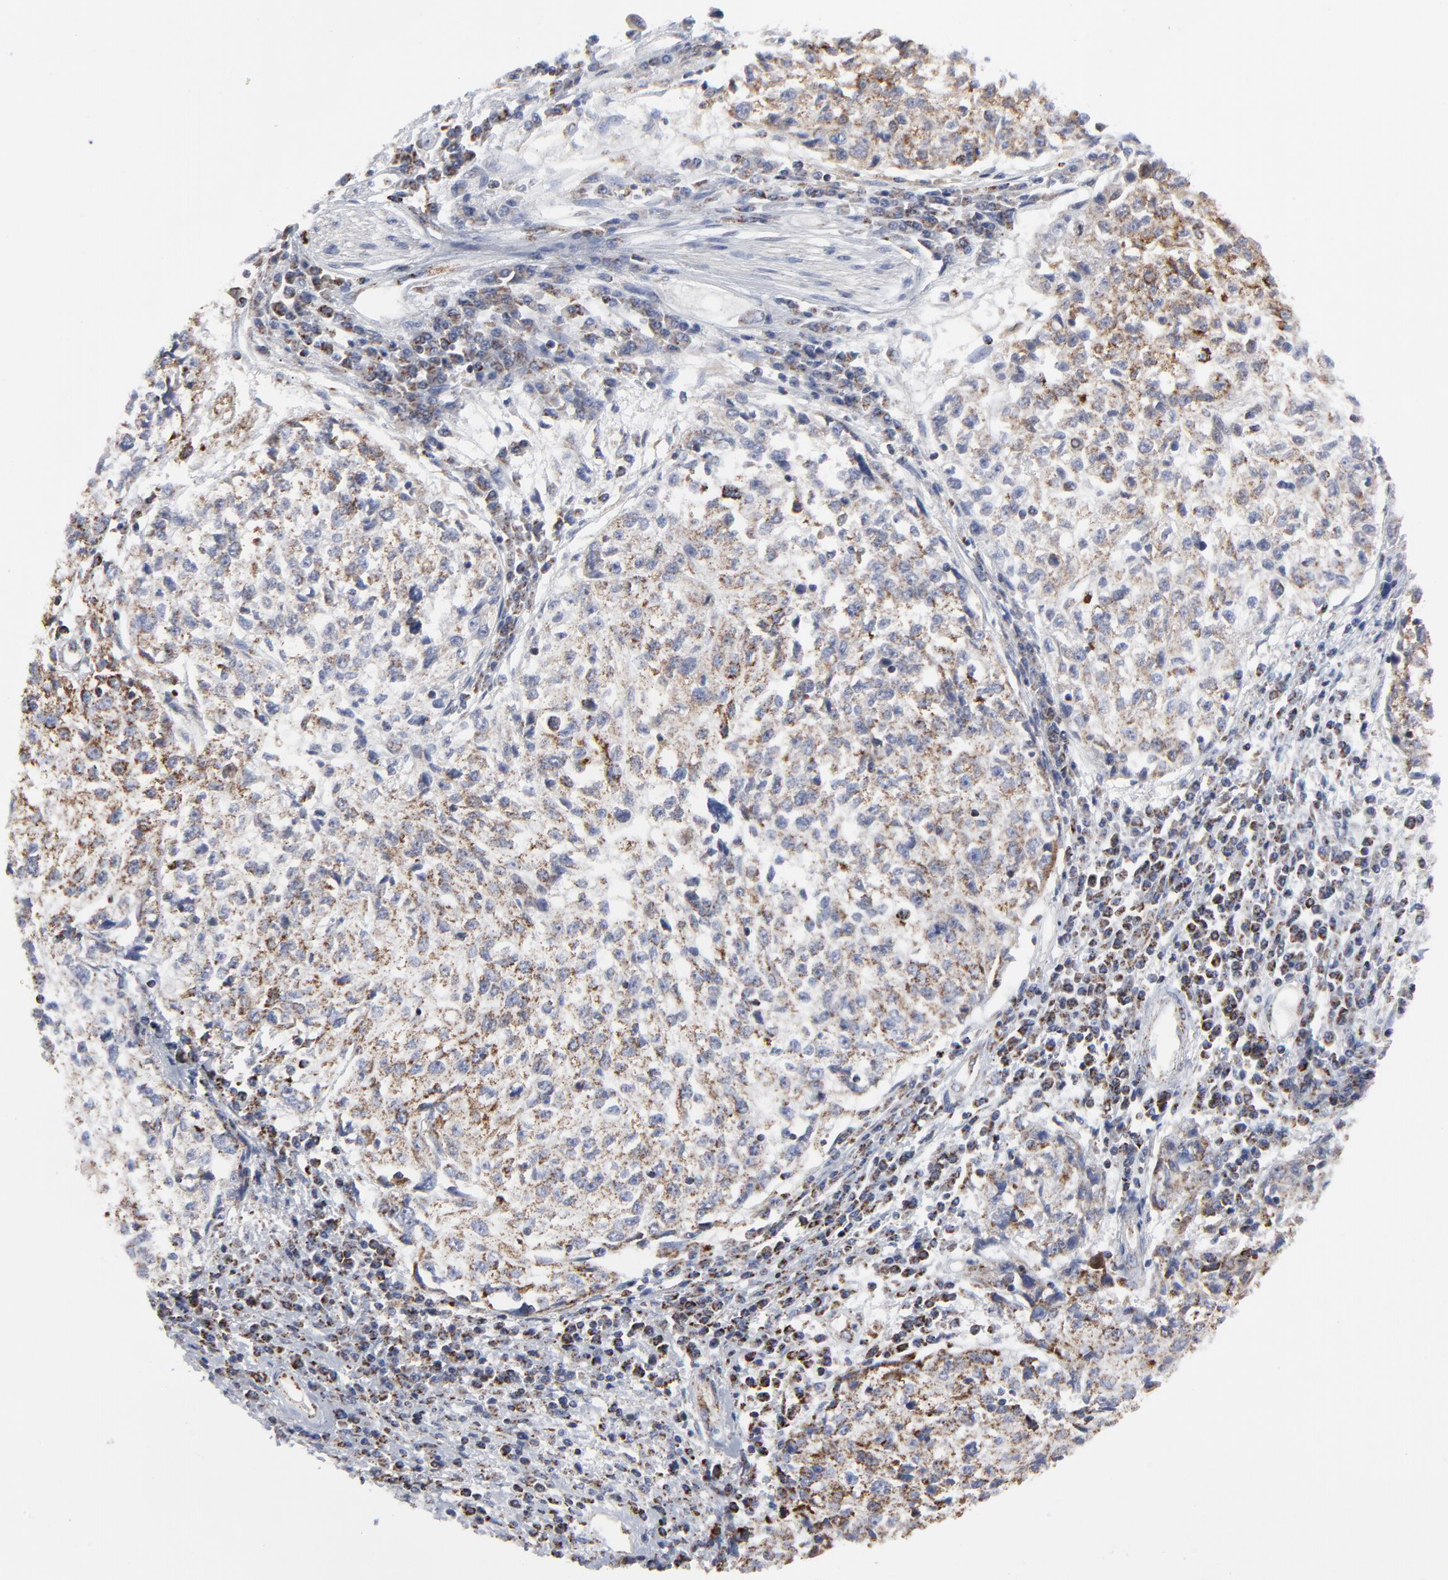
{"staining": {"intensity": "weak", "quantity": ">75%", "location": "cytoplasmic/membranous"}, "tissue": "cervical cancer", "cell_type": "Tumor cells", "image_type": "cancer", "snomed": [{"axis": "morphology", "description": "Squamous cell carcinoma, NOS"}, {"axis": "topography", "description": "Cervix"}], "caption": "IHC micrograph of human squamous cell carcinoma (cervical) stained for a protein (brown), which displays low levels of weak cytoplasmic/membranous staining in approximately >75% of tumor cells.", "gene": "TXNRD2", "patient": {"sex": "female", "age": 57}}